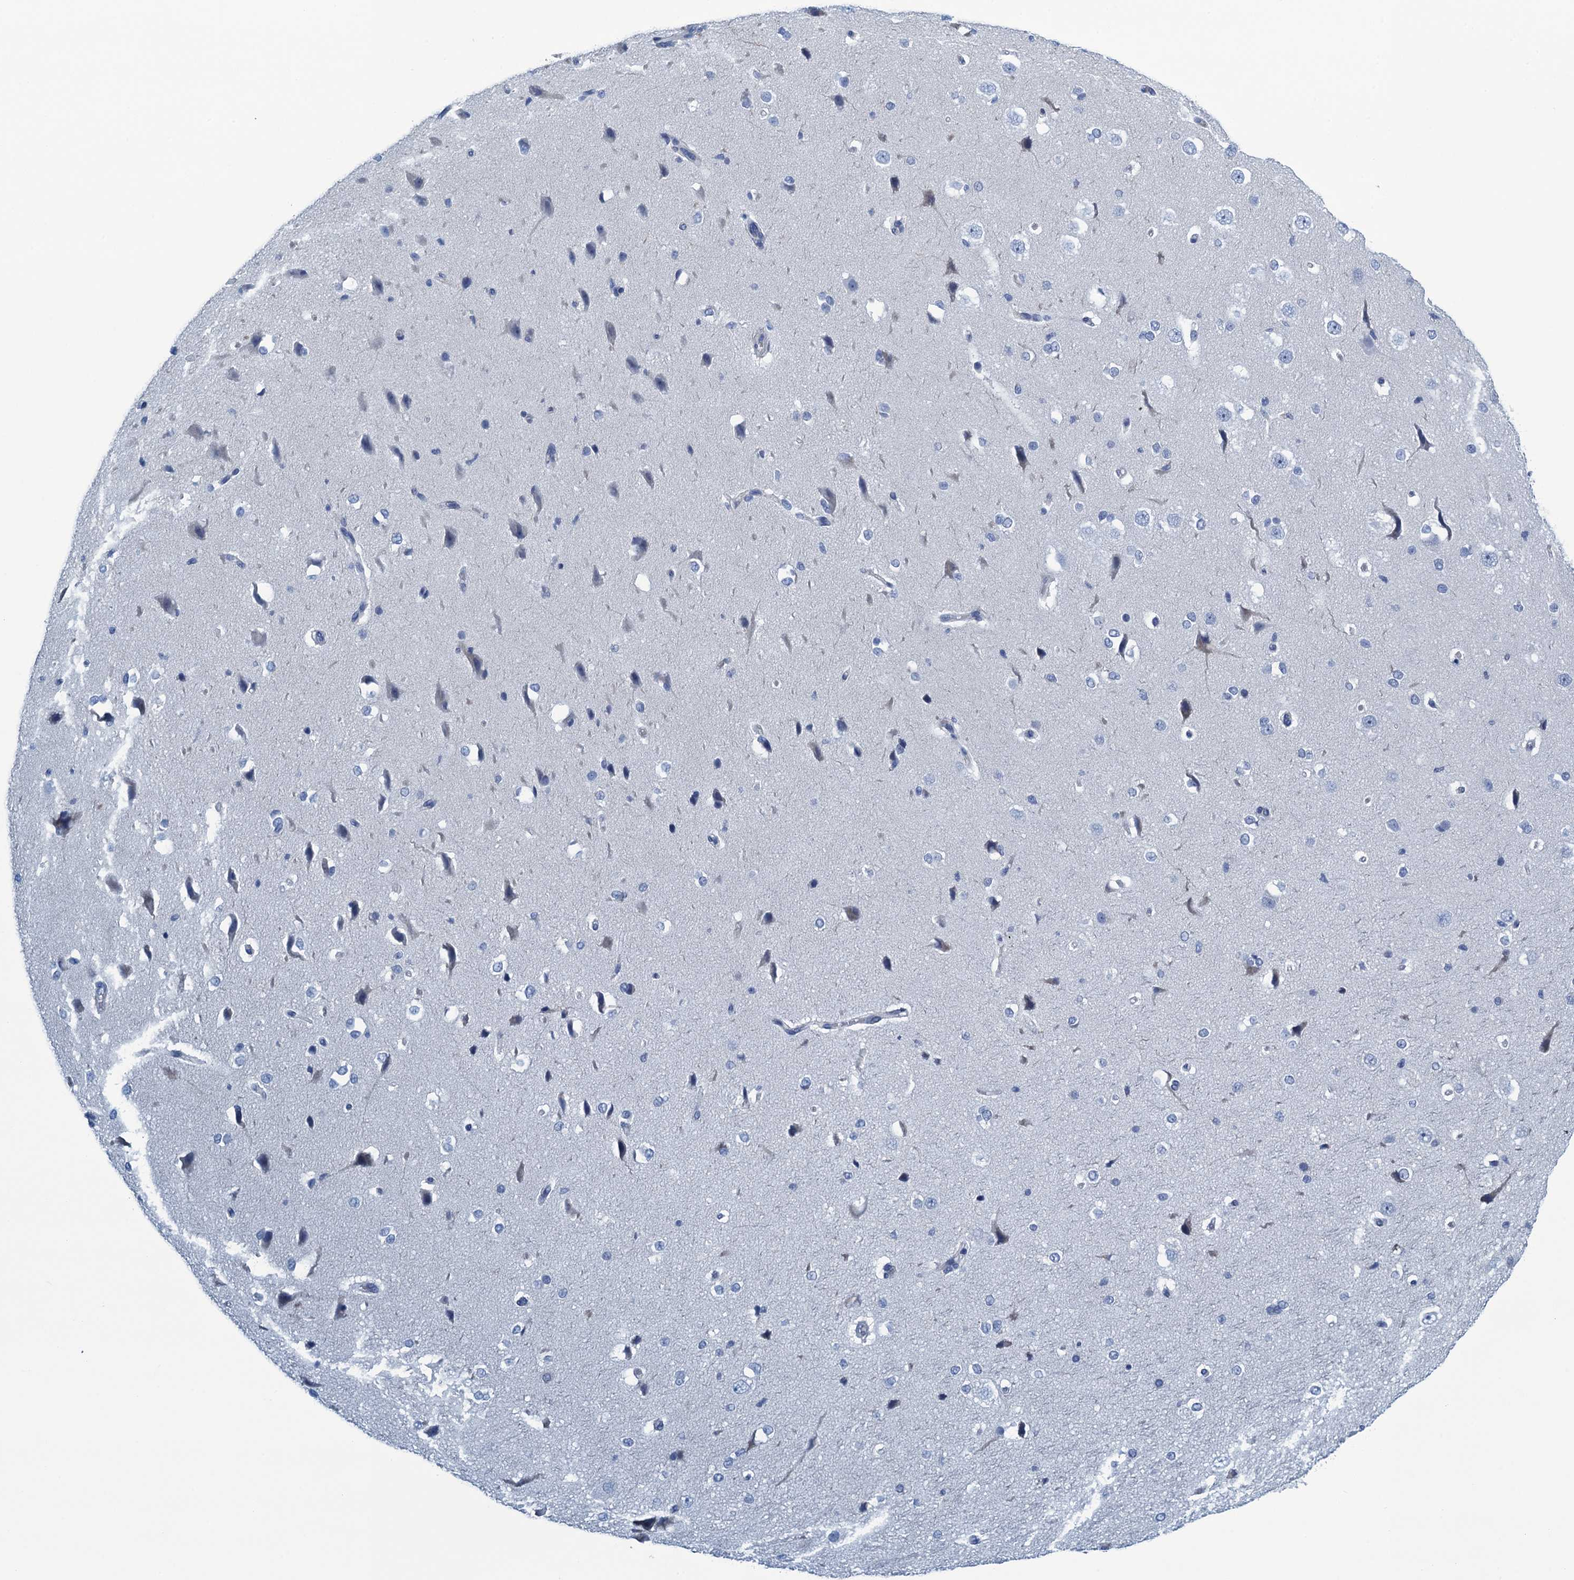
{"staining": {"intensity": "negative", "quantity": "none", "location": "none"}, "tissue": "cerebral cortex", "cell_type": "Endothelial cells", "image_type": "normal", "snomed": [{"axis": "morphology", "description": "Normal tissue, NOS"}, {"axis": "morphology", "description": "Developmental malformation"}, {"axis": "topography", "description": "Cerebral cortex"}], "caption": "Immunohistochemistry histopathology image of unremarkable cerebral cortex stained for a protein (brown), which shows no positivity in endothelial cells.", "gene": "C10orf88", "patient": {"sex": "female", "age": 30}}